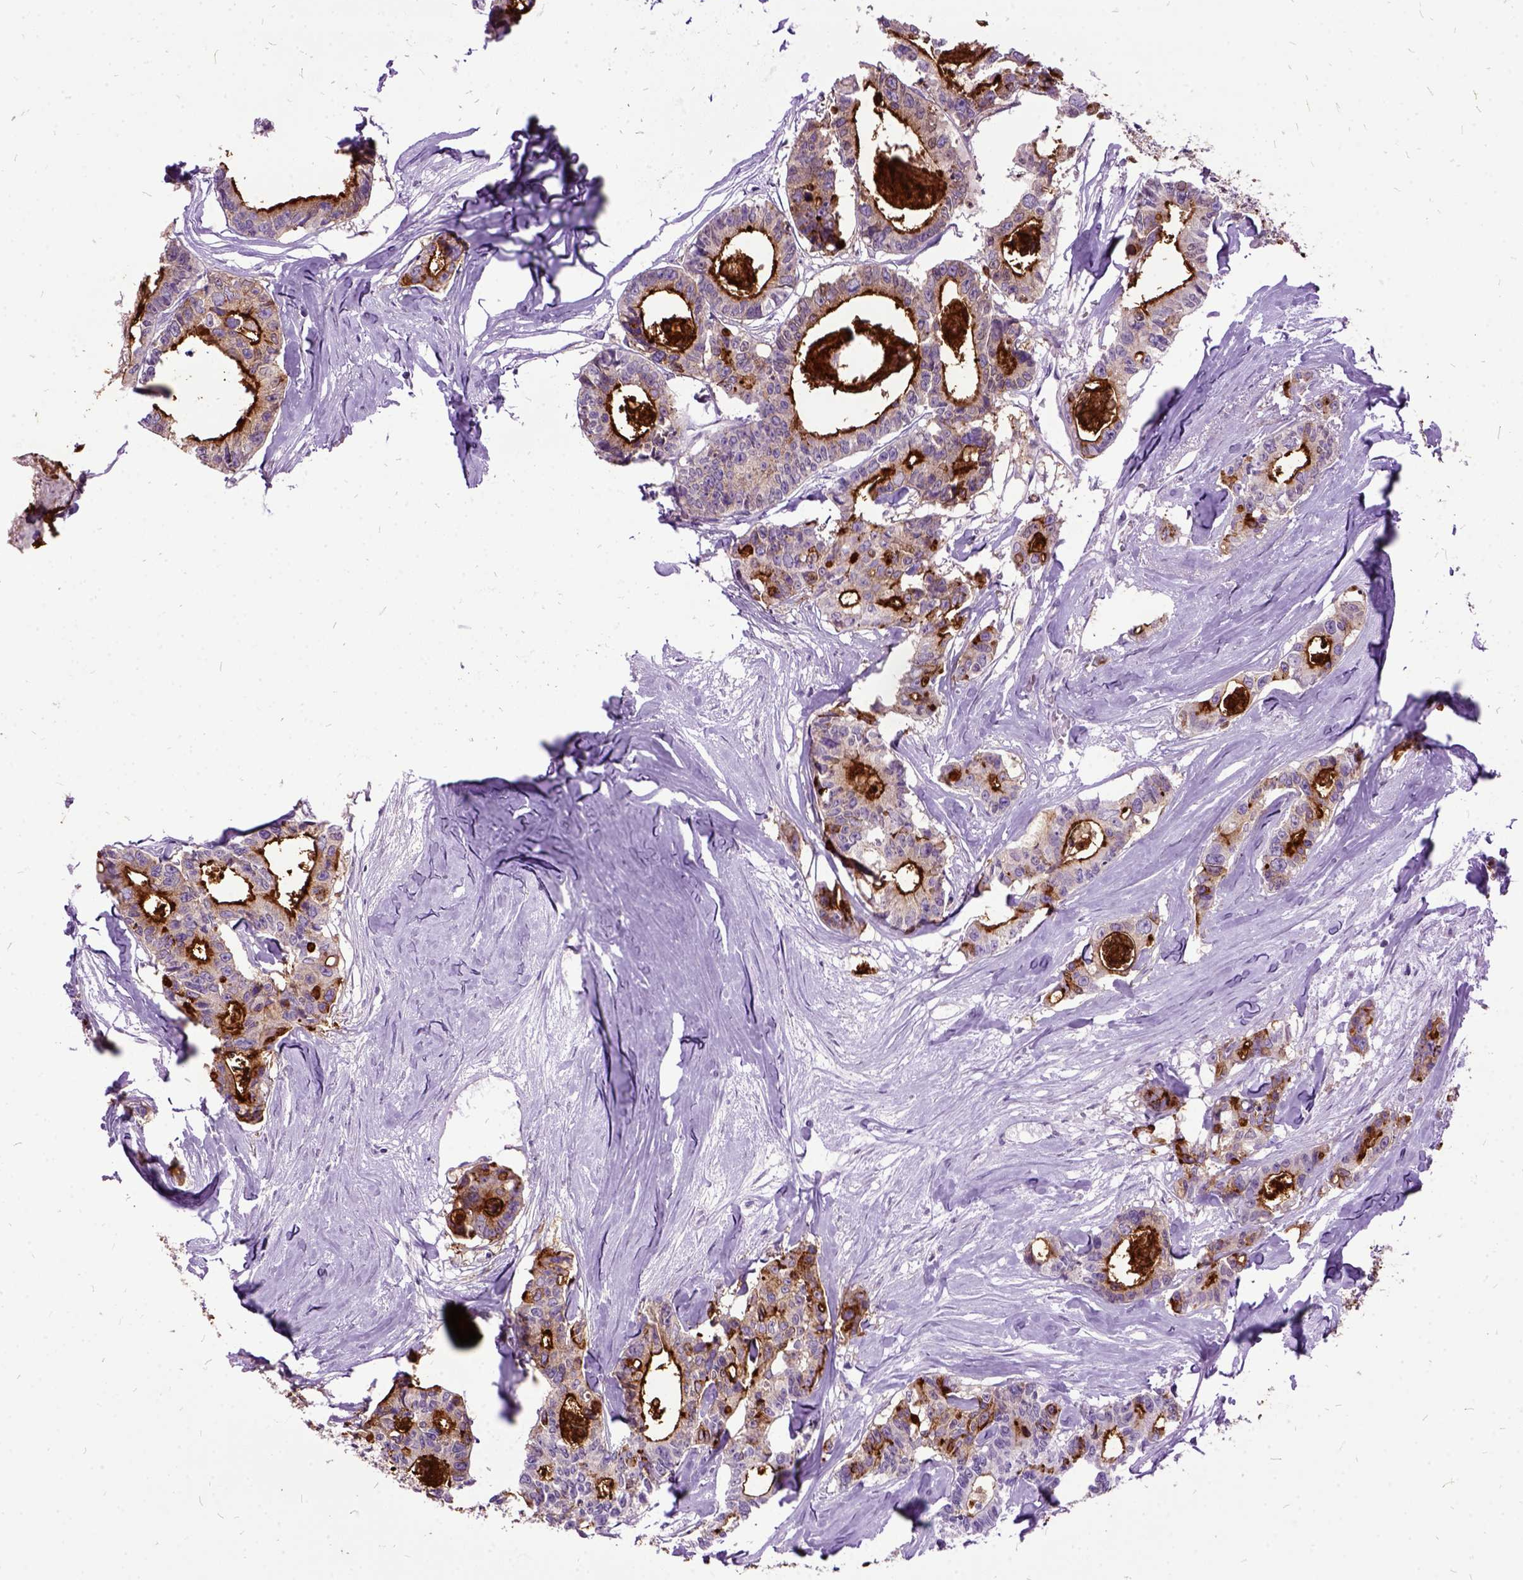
{"staining": {"intensity": "strong", "quantity": "25%-75%", "location": "cytoplasmic/membranous"}, "tissue": "colorectal cancer", "cell_type": "Tumor cells", "image_type": "cancer", "snomed": [{"axis": "morphology", "description": "Adenocarcinoma, NOS"}, {"axis": "topography", "description": "Rectum"}], "caption": "DAB immunohistochemical staining of human colorectal cancer demonstrates strong cytoplasmic/membranous protein staining in approximately 25%-75% of tumor cells. (Stains: DAB in brown, nuclei in blue, Microscopy: brightfield microscopy at high magnification).", "gene": "MME", "patient": {"sex": "male", "age": 57}}